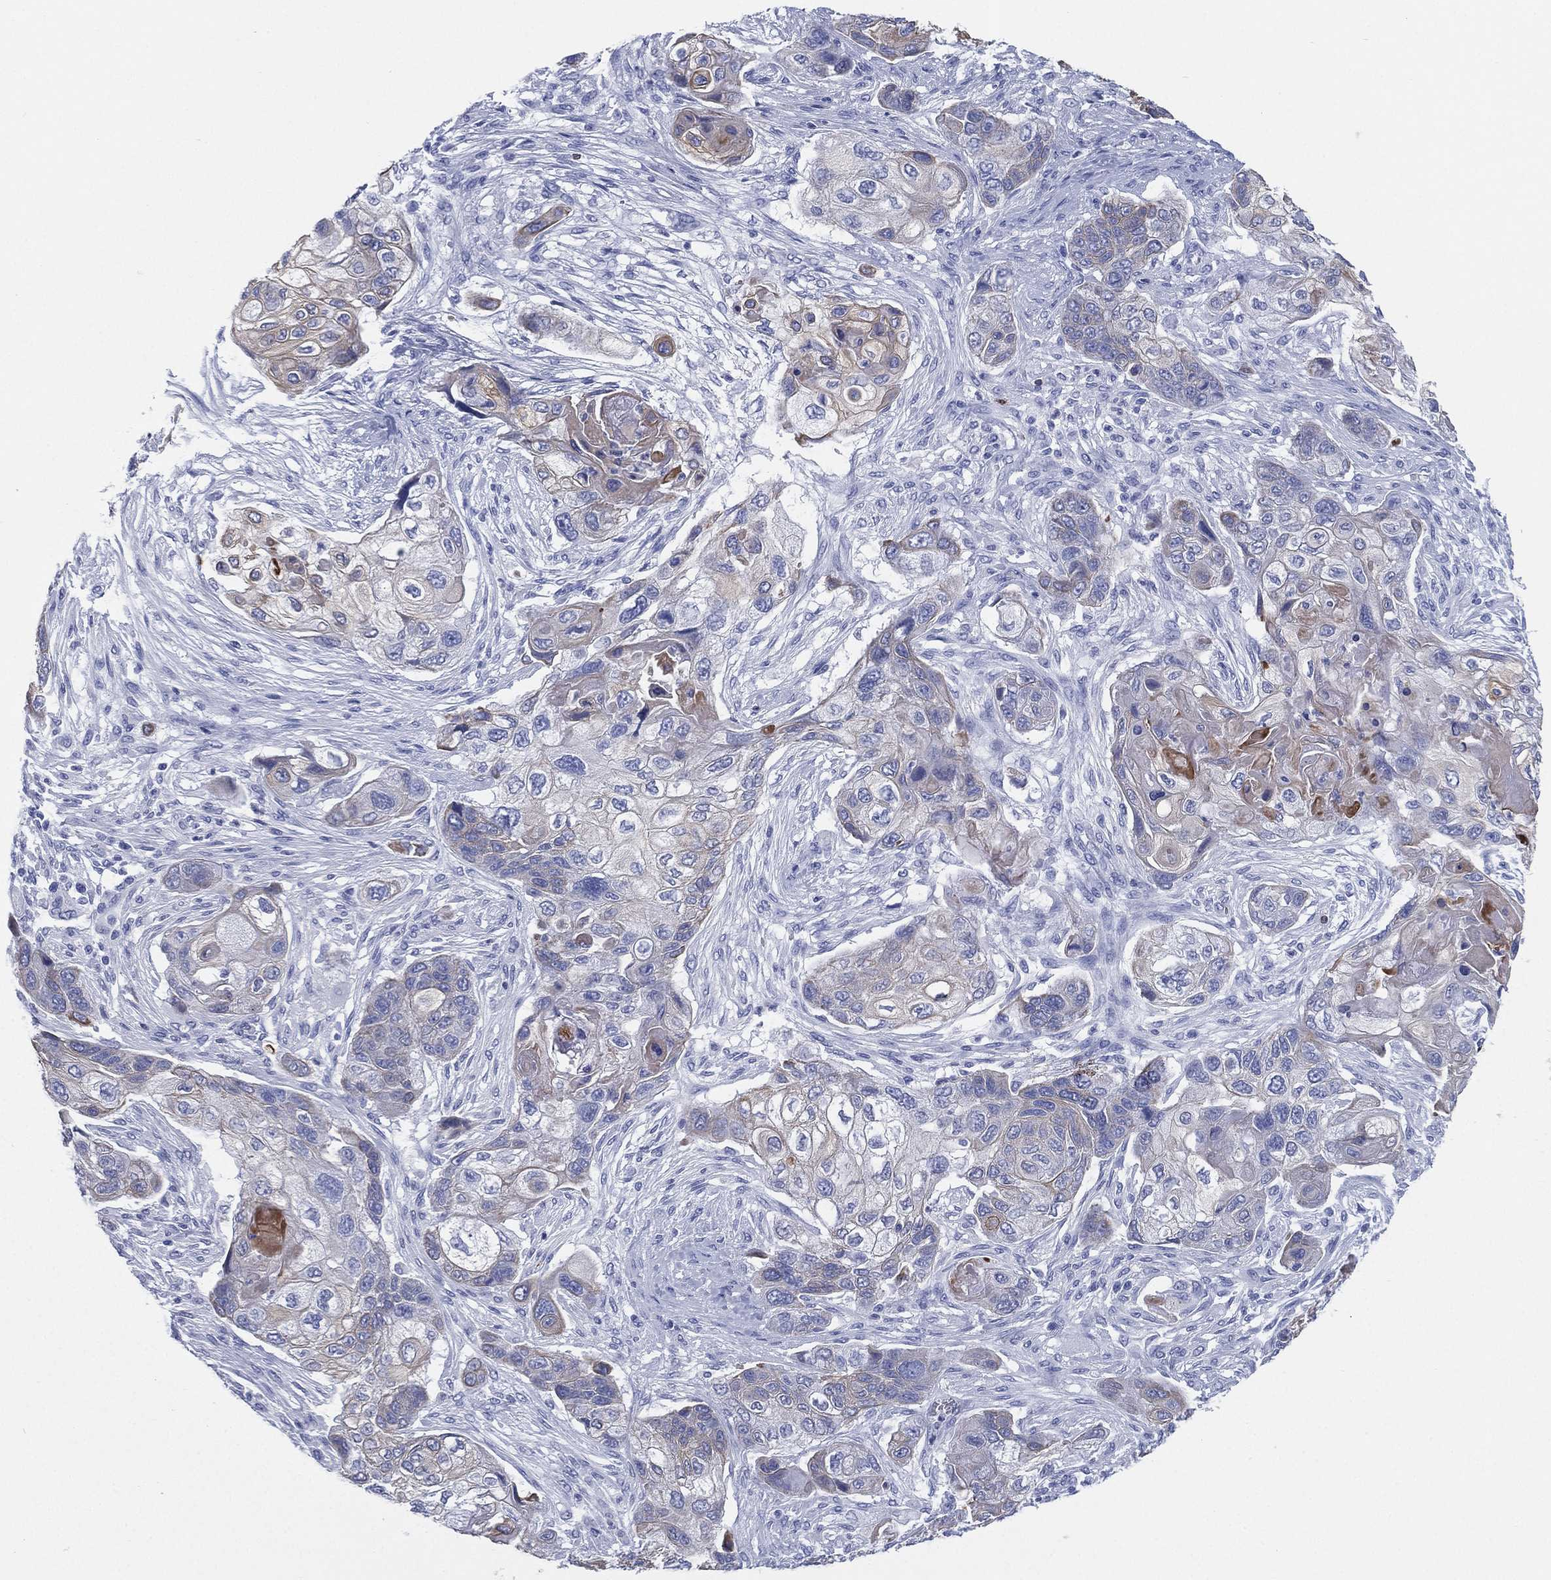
{"staining": {"intensity": "moderate", "quantity": "<25%", "location": "cytoplasmic/membranous"}, "tissue": "lung cancer", "cell_type": "Tumor cells", "image_type": "cancer", "snomed": [{"axis": "morphology", "description": "Squamous cell carcinoma, NOS"}, {"axis": "topography", "description": "Lung"}], "caption": "High-power microscopy captured an immunohistochemistry image of lung squamous cell carcinoma, revealing moderate cytoplasmic/membranous expression in about <25% of tumor cells.", "gene": "CD79A", "patient": {"sex": "male", "age": 69}}